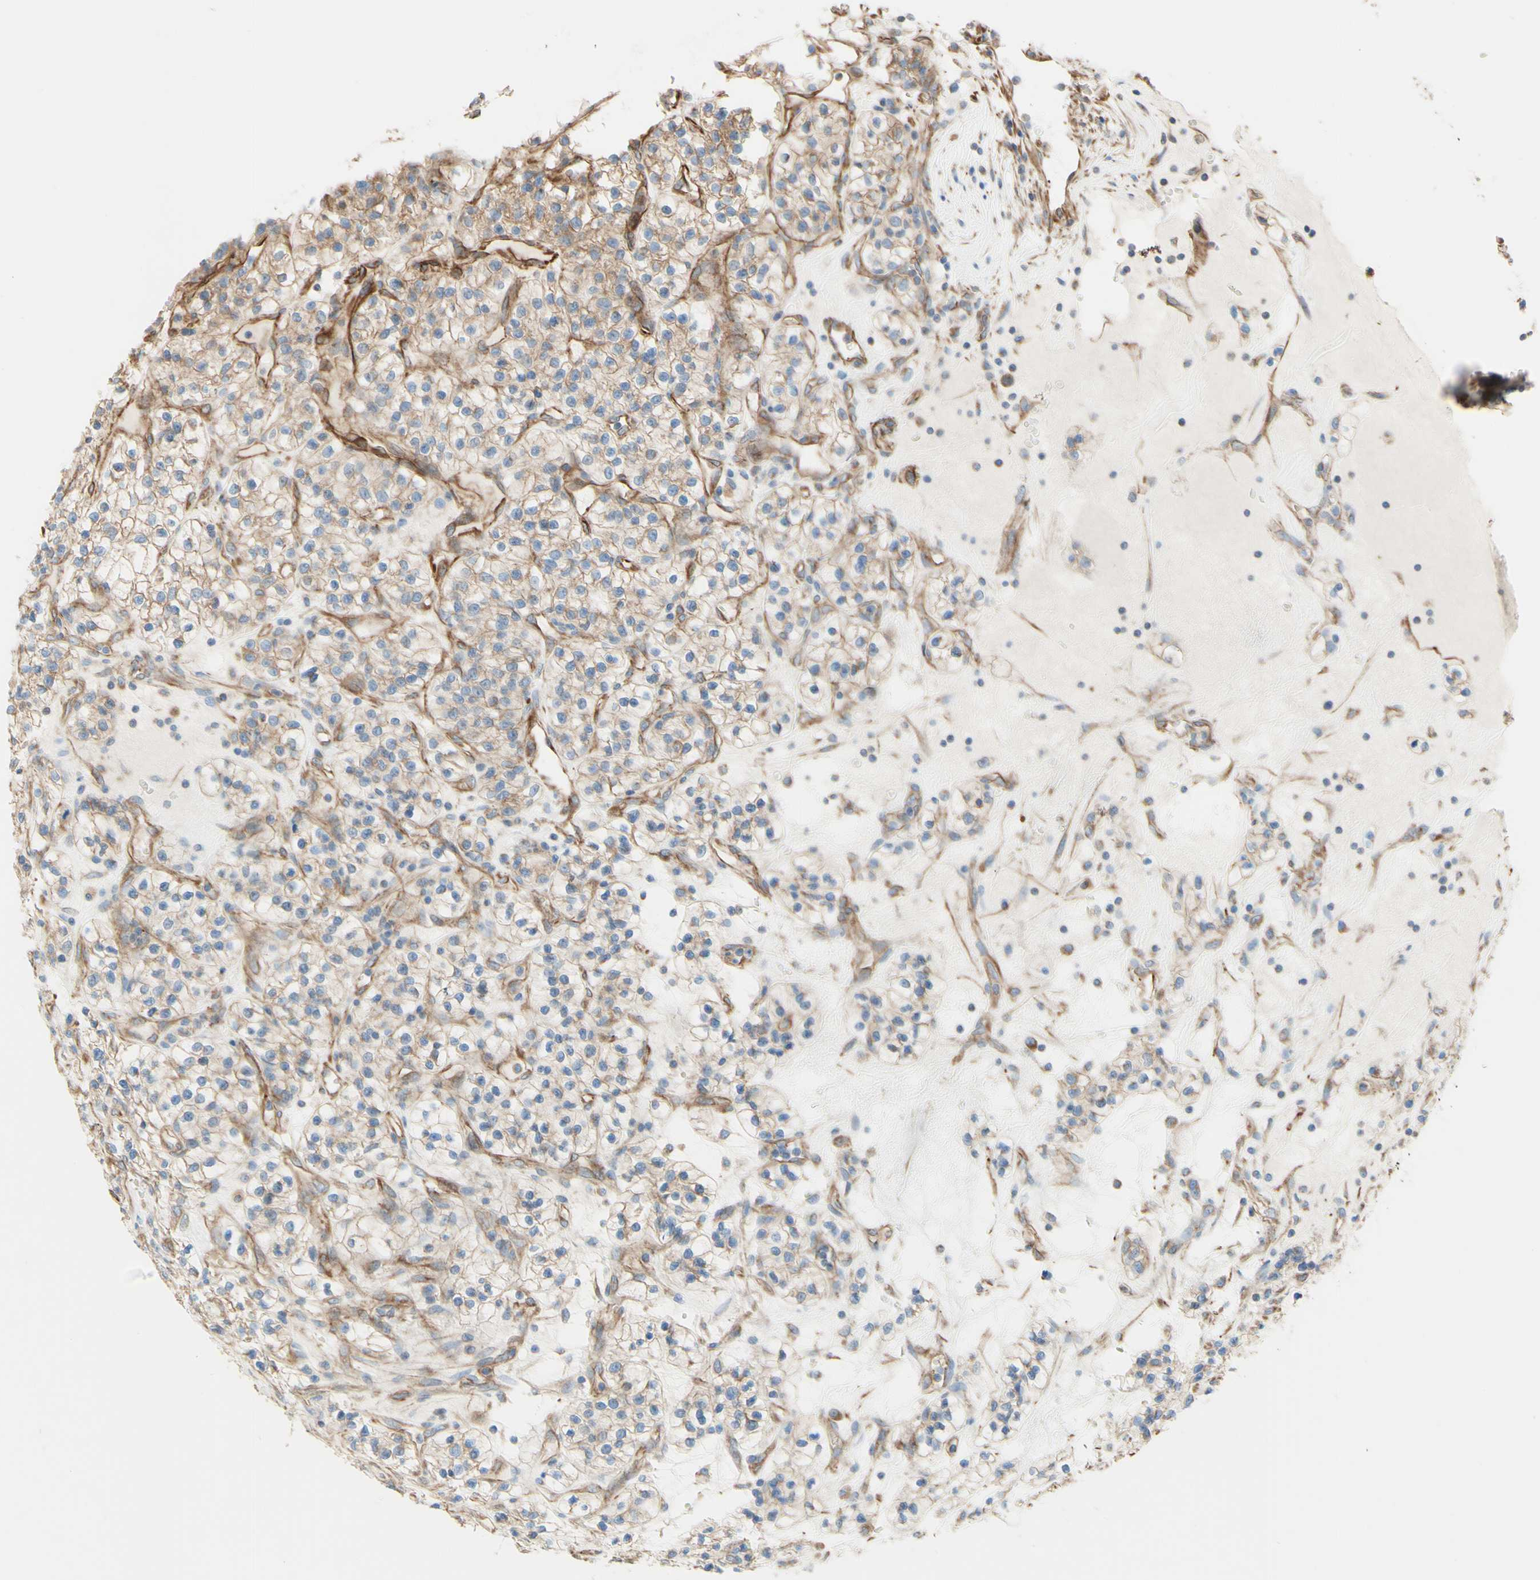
{"staining": {"intensity": "weak", "quantity": ">75%", "location": "cytoplasmic/membranous"}, "tissue": "renal cancer", "cell_type": "Tumor cells", "image_type": "cancer", "snomed": [{"axis": "morphology", "description": "Adenocarcinoma, NOS"}, {"axis": "topography", "description": "Kidney"}], "caption": "Renal cancer tissue reveals weak cytoplasmic/membranous staining in approximately >75% of tumor cells (Stains: DAB (3,3'-diaminobenzidine) in brown, nuclei in blue, Microscopy: brightfield microscopy at high magnification).", "gene": "ENDOD1", "patient": {"sex": "female", "age": 57}}